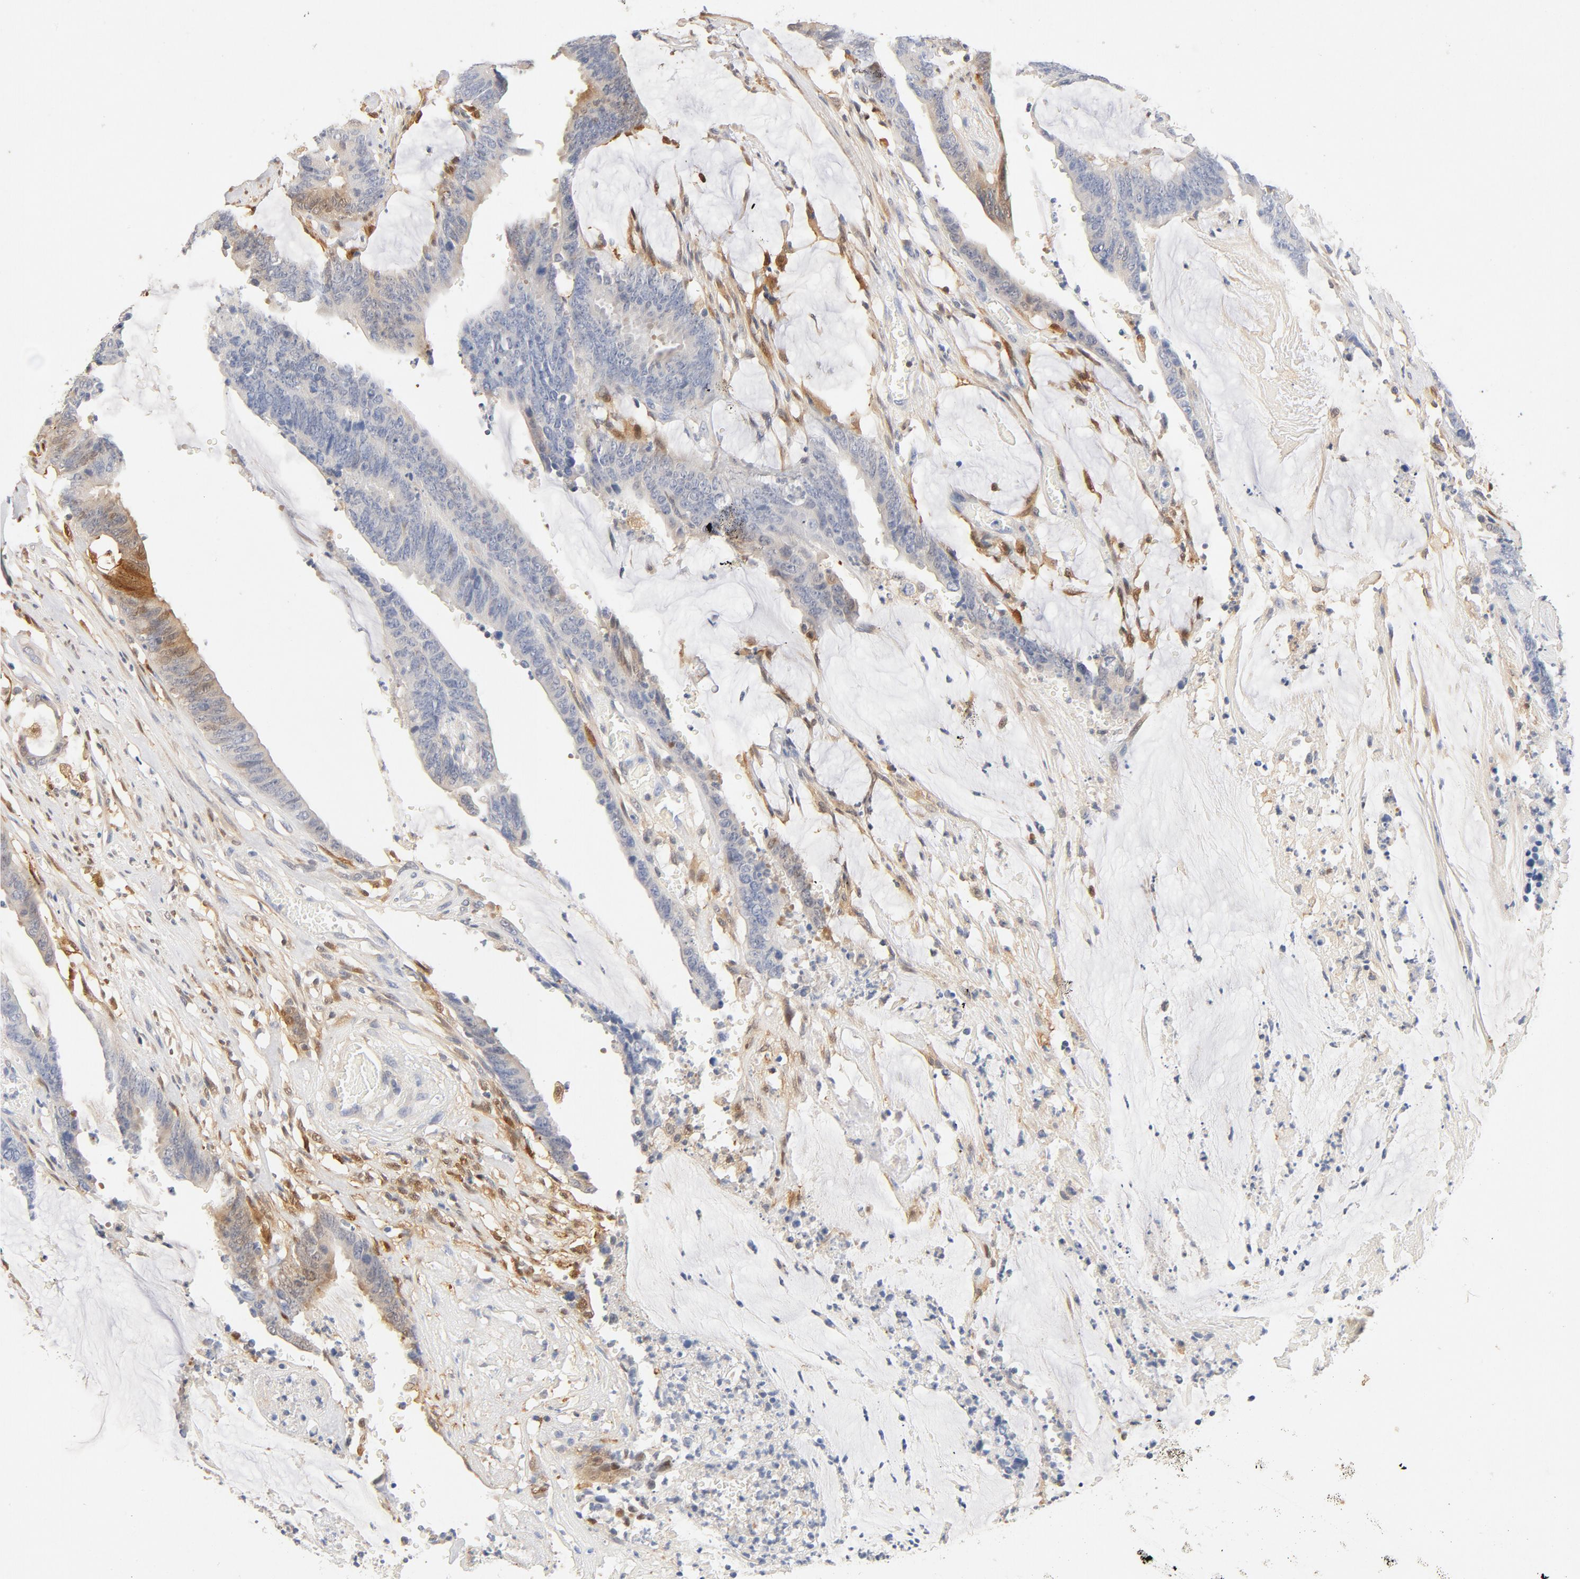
{"staining": {"intensity": "weak", "quantity": "25%-75%", "location": "cytoplasmic/membranous"}, "tissue": "colorectal cancer", "cell_type": "Tumor cells", "image_type": "cancer", "snomed": [{"axis": "morphology", "description": "Adenocarcinoma, NOS"}, {"axis": "topography", "description": "Rectum"}], "caption": "A histopathology image of colorectal cancer (adenocarcinoma) stained for a protein demonstrates weak cytoplasmic/membranous brown staining in tumor cells. (Stains: DAB in brown, nuclei in blue, Microscopy: brightfield microscopy at high magnification).", "gene": "STAT1", "patient": {"sex": "female", "age": 66}}